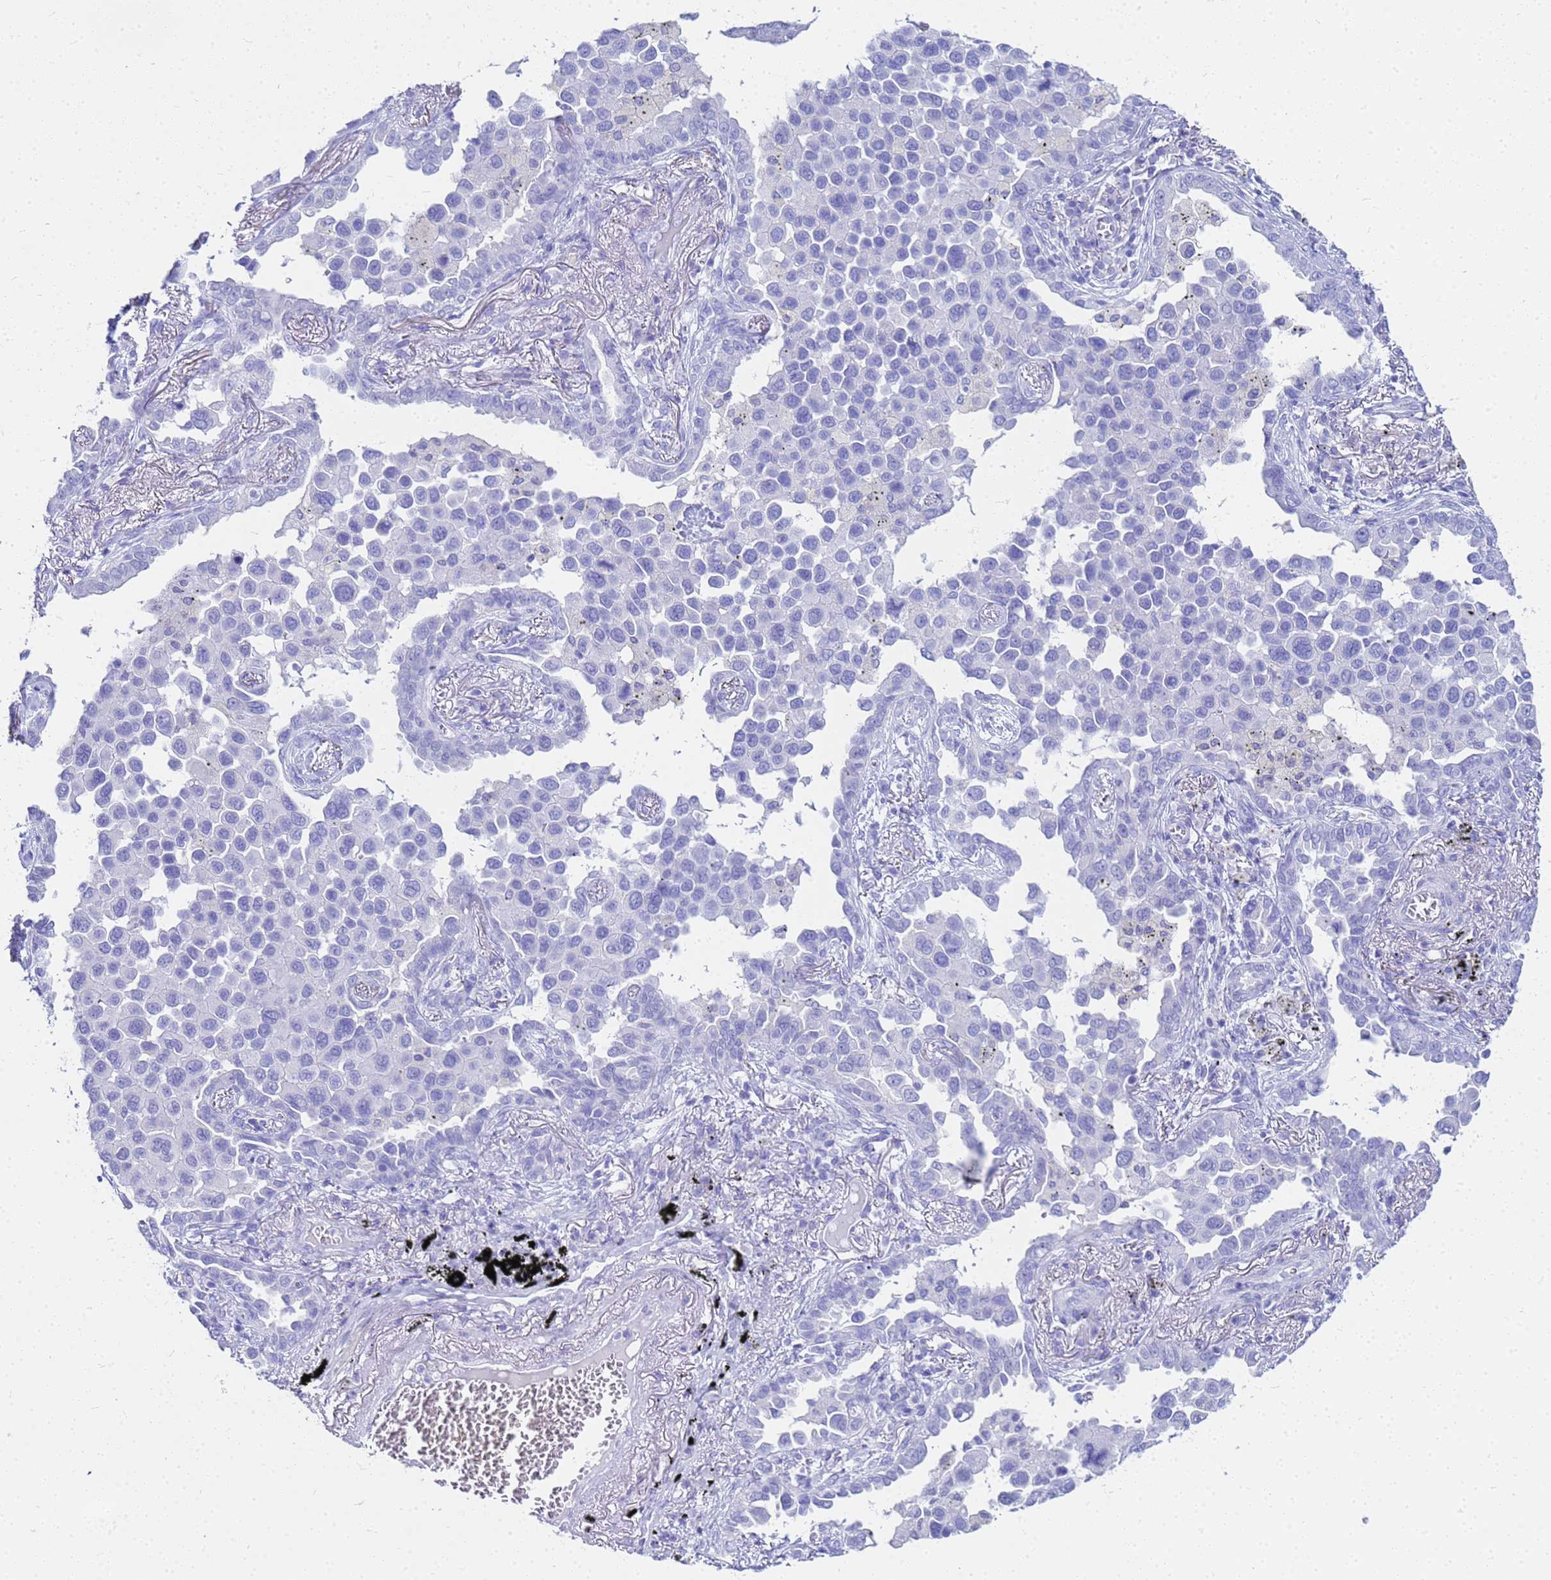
{"staining": {"intensity": "negative", "quantity": "none", "location": "none"}, "tissue": "lung cancer", "cell_type": "Tumor cells", "image_type": "cancer", "snomed": [{"axis": "morphology", "description": "Adenocarcinoma, NOS"}, {"axis": "topography", "description": "Lung"}], "caption": "Immunohistochemistry photomicrograph of neoplastic tissue: lung cancer (adenocarcinoma) stained with DAB exhibits no significant protein expression in tumor cells. (Immunohistochemistry, brightfield microscopy, high magnification).", "gene": "CKB", "patient": {"sex": "male", "age": 67}}